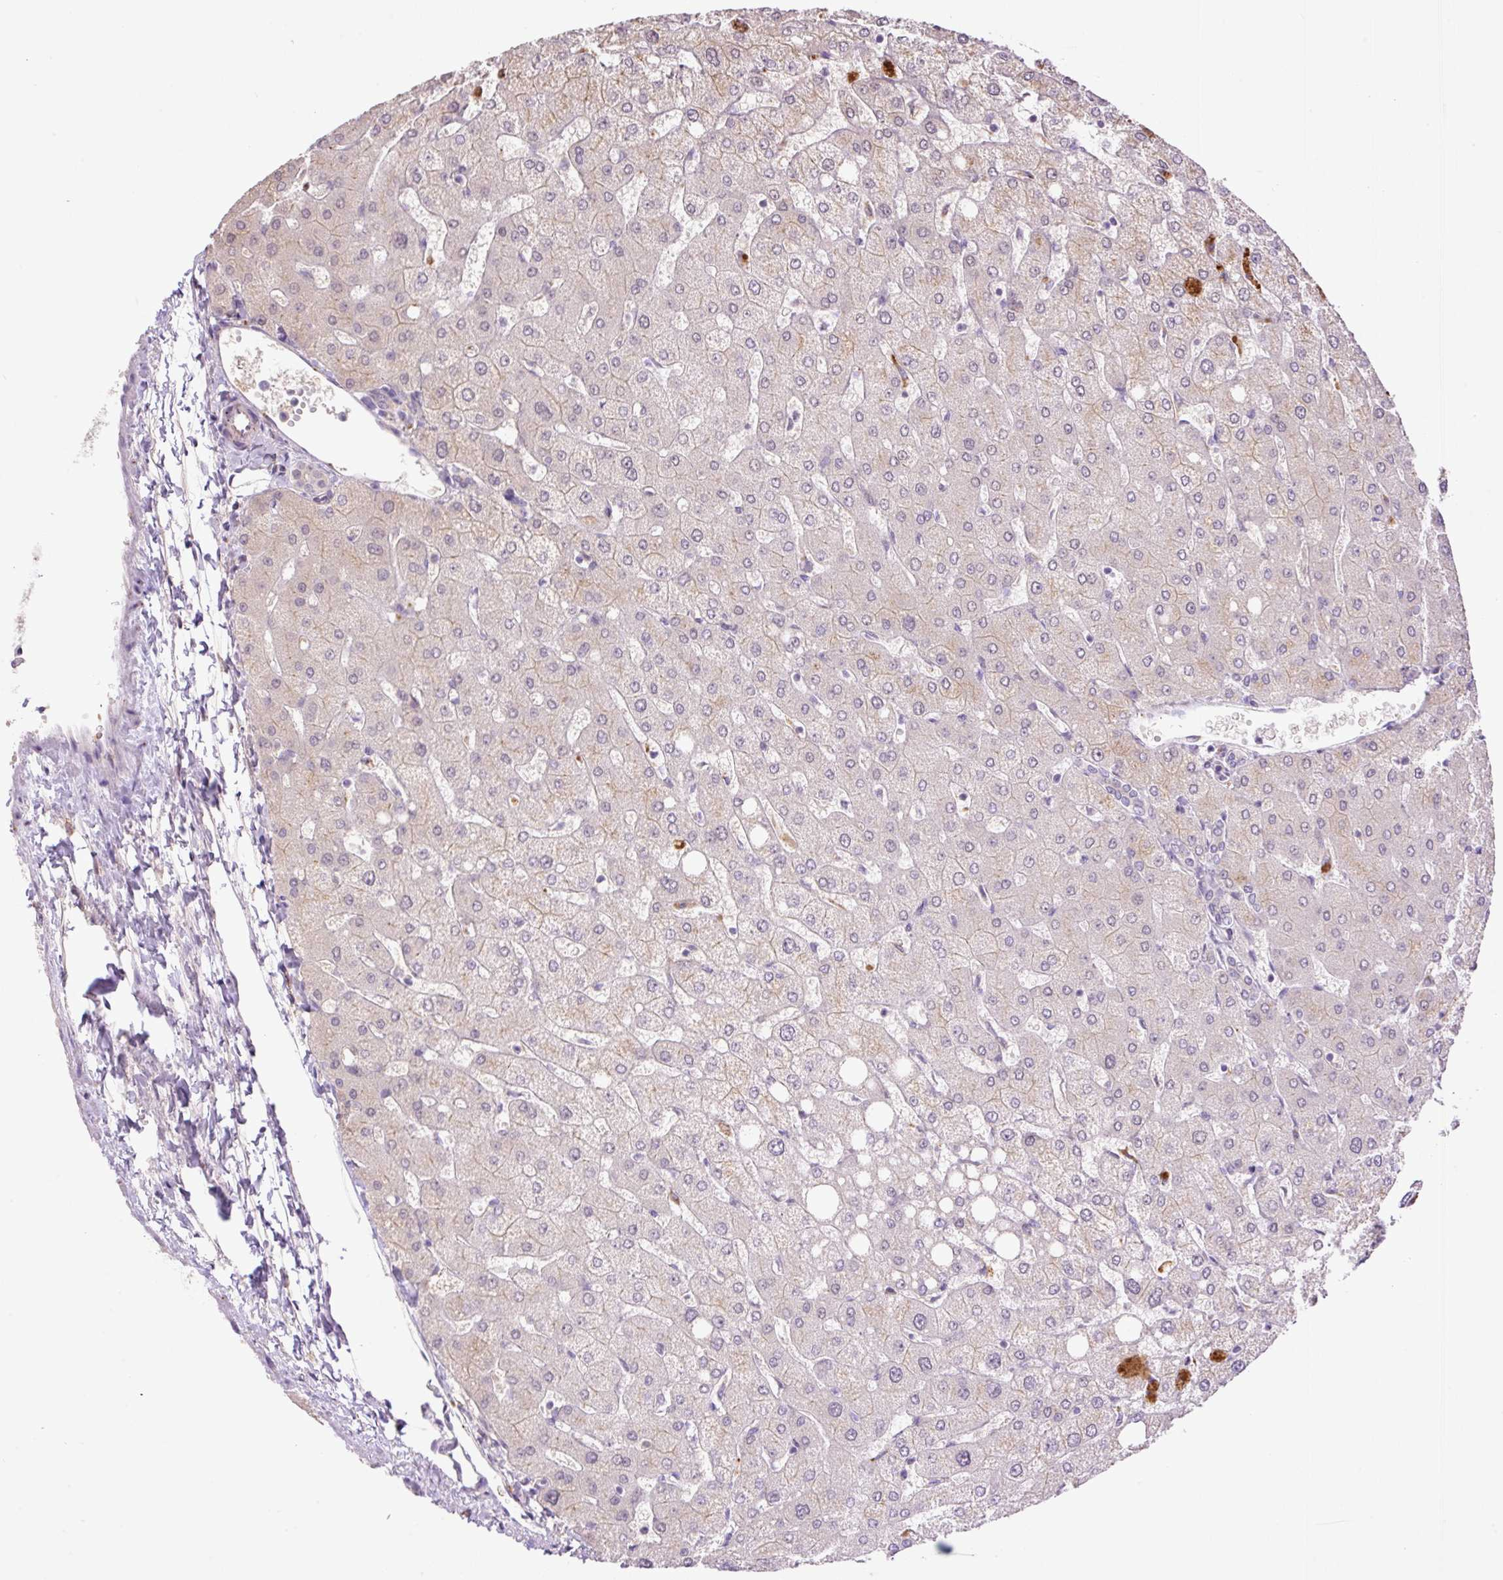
{"staining": {"intensity": "negative", "quantity": "none", "location": "none"}, "tissue": "liver", "cell_type": "Cholangiocytes", "image_type": "normal", "snomed": [{"axis": "morphology", "description": "Normal tissue, NOS"}, {"axis": "topography", "description": "Liver"}], "caption": "The photomicrograph displays no staining of cholangiocytes in unremarkable liver.", "gene": "HABP4", "patient": {"sex": "female", "age": 54}}